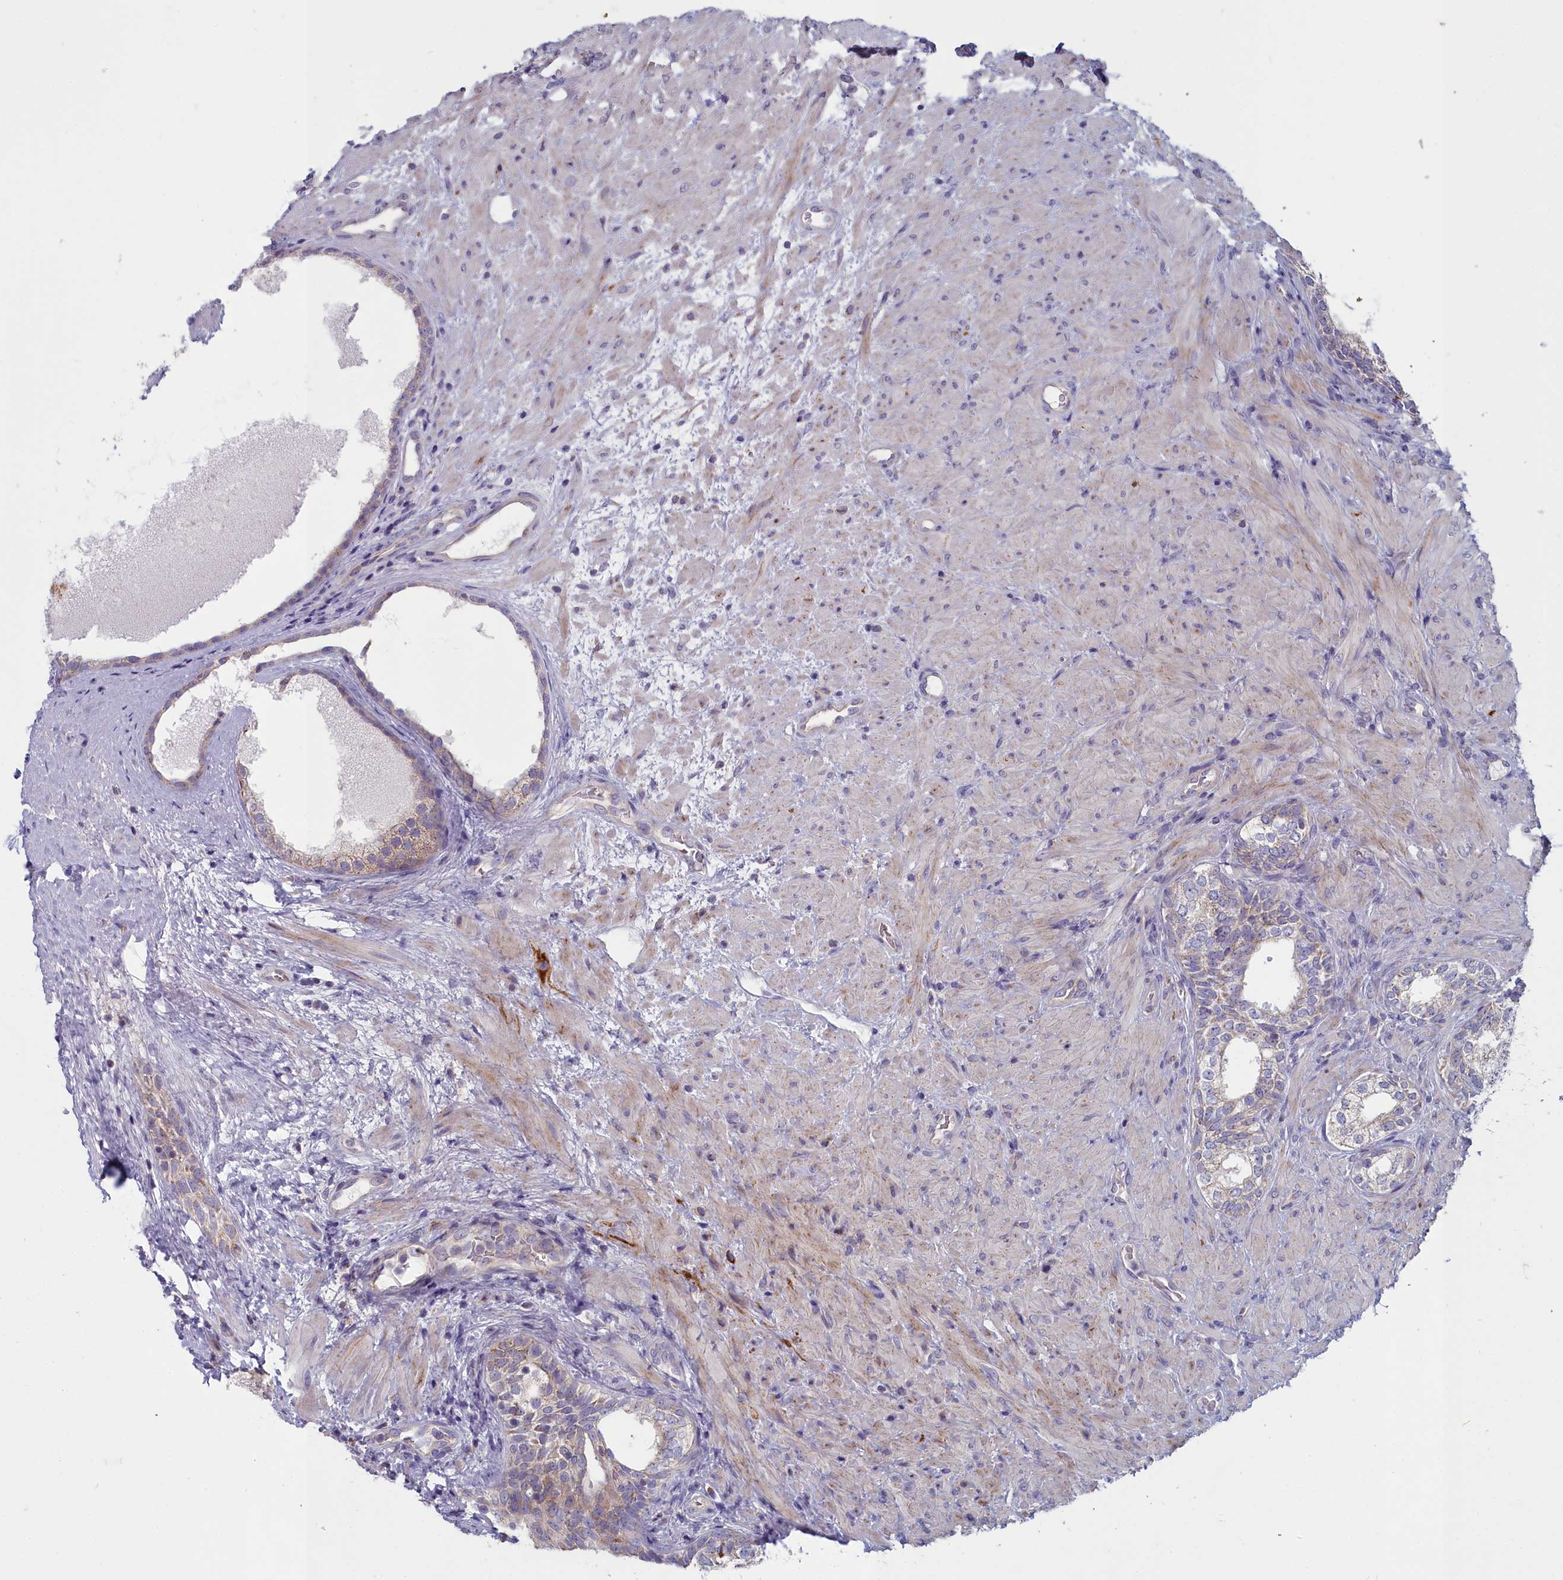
{"staining": {"intensity": "weak", "quantity": "<25%", "location": "cytoplasmic/membranous"}, "tissue": "prostate", "cell_type": "Glandular cells", "image_type": "normal", "snomed": [{"axis": "morphology", "description": "Normal tissue, NOS"}, {"axis": "topography", "description": "Prostate"}], "caption": "Micrograph shows no significant protein expression in glandular cells of unremarkable prostate.", "gene": "INSYN2A", "patient": {"sex": "male", "age": 76}}